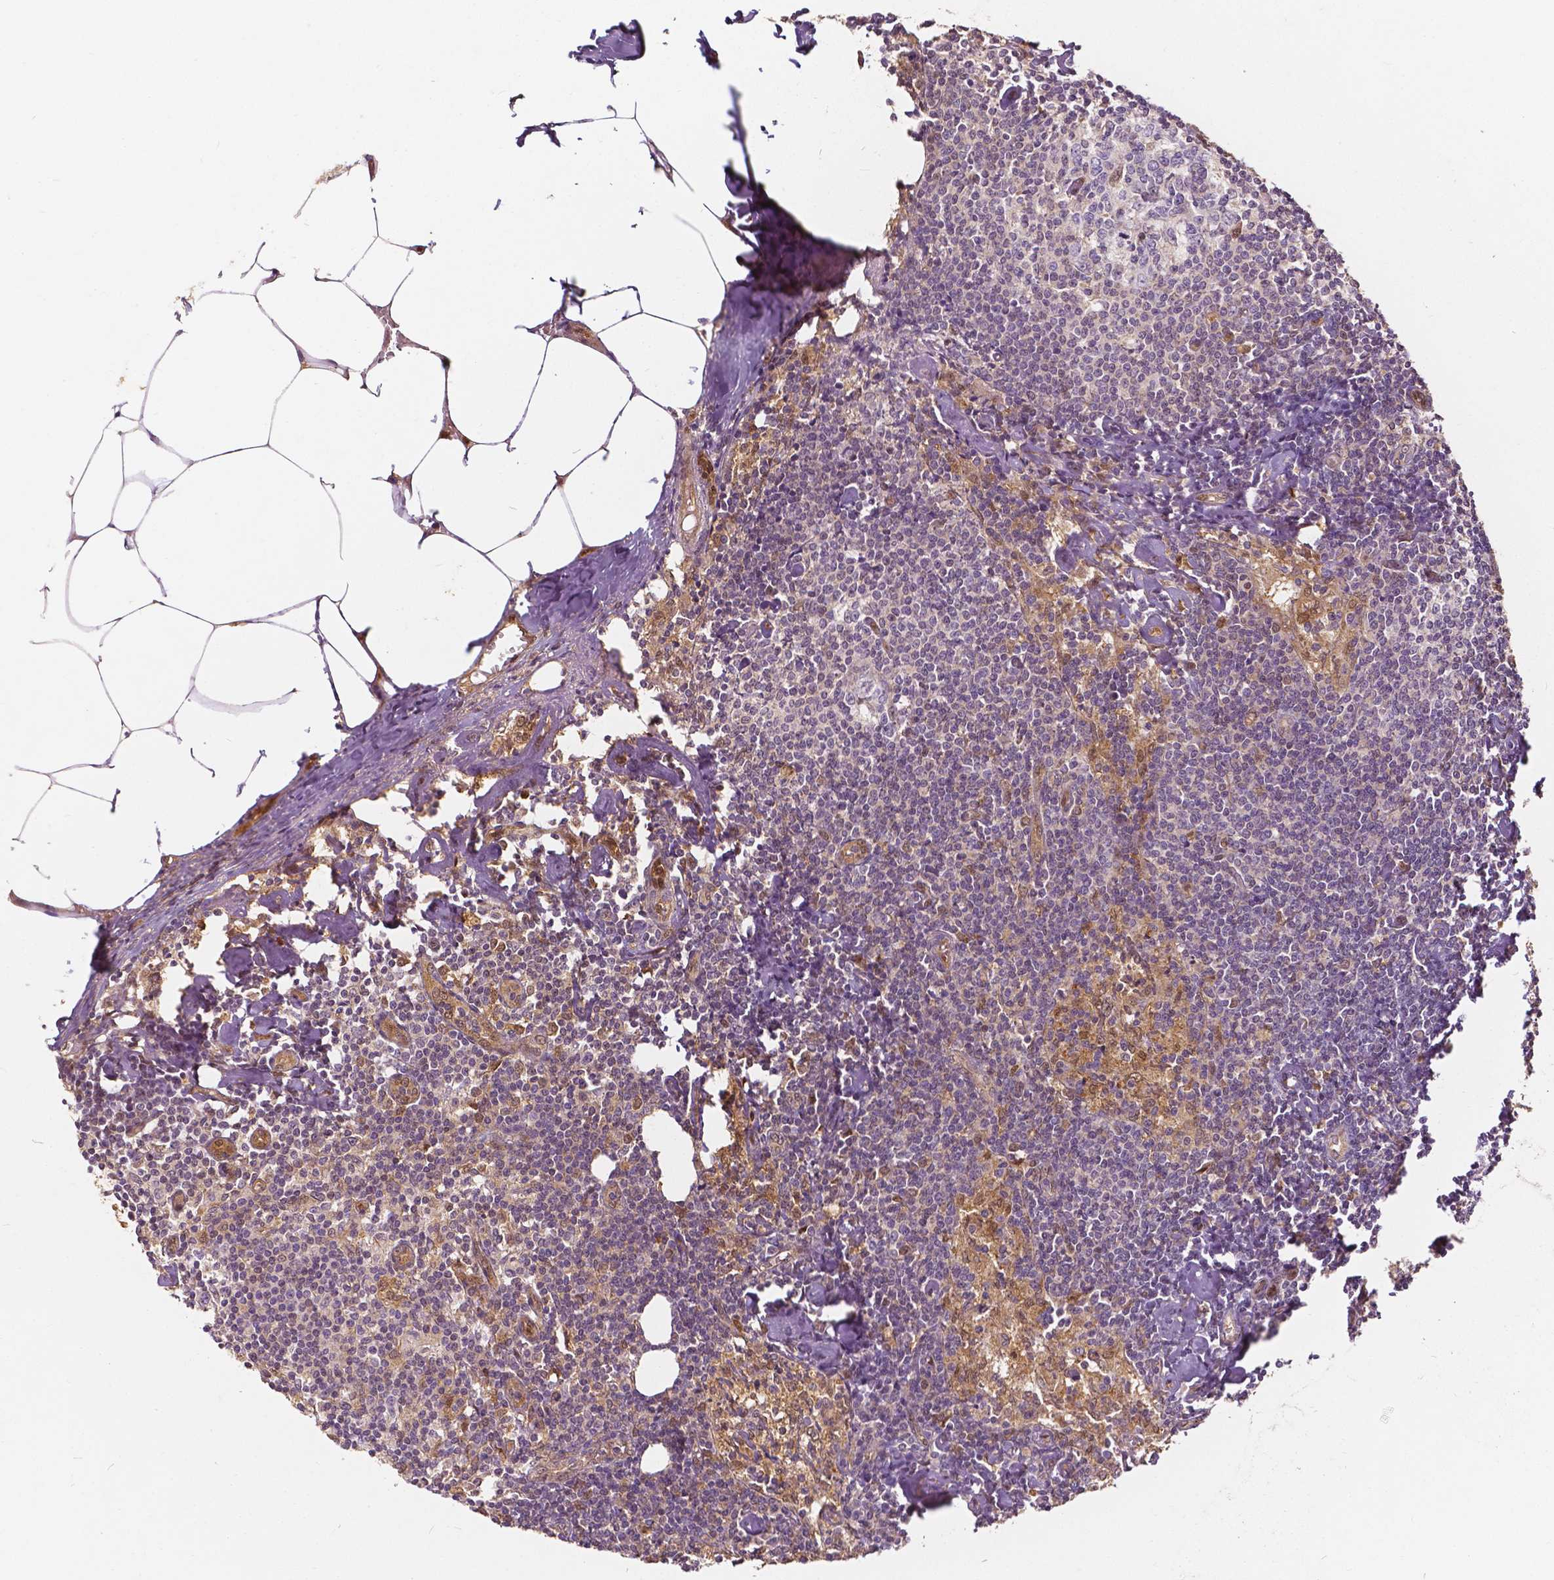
{"staining": {"intensity": "negative", "quantity": "none", "location": "none"}, "tissue": "lymph node", "cell_type": "Germinal center cells", "image_type": "normal", "snomed": [{"axis": "morphology", "description": "Normal tissue, NOS"}, {"axis": "topography", "description": "Lymph node"}], "caption": "Germinal center cells show no significant protein staining in unremarkable lymph node. (DAB (3,3'-diaminobenzidine) IHC with hematoxylin counter stain).", "gene": "NAPRT", "patient": {"sex": "female", "age": 69}}